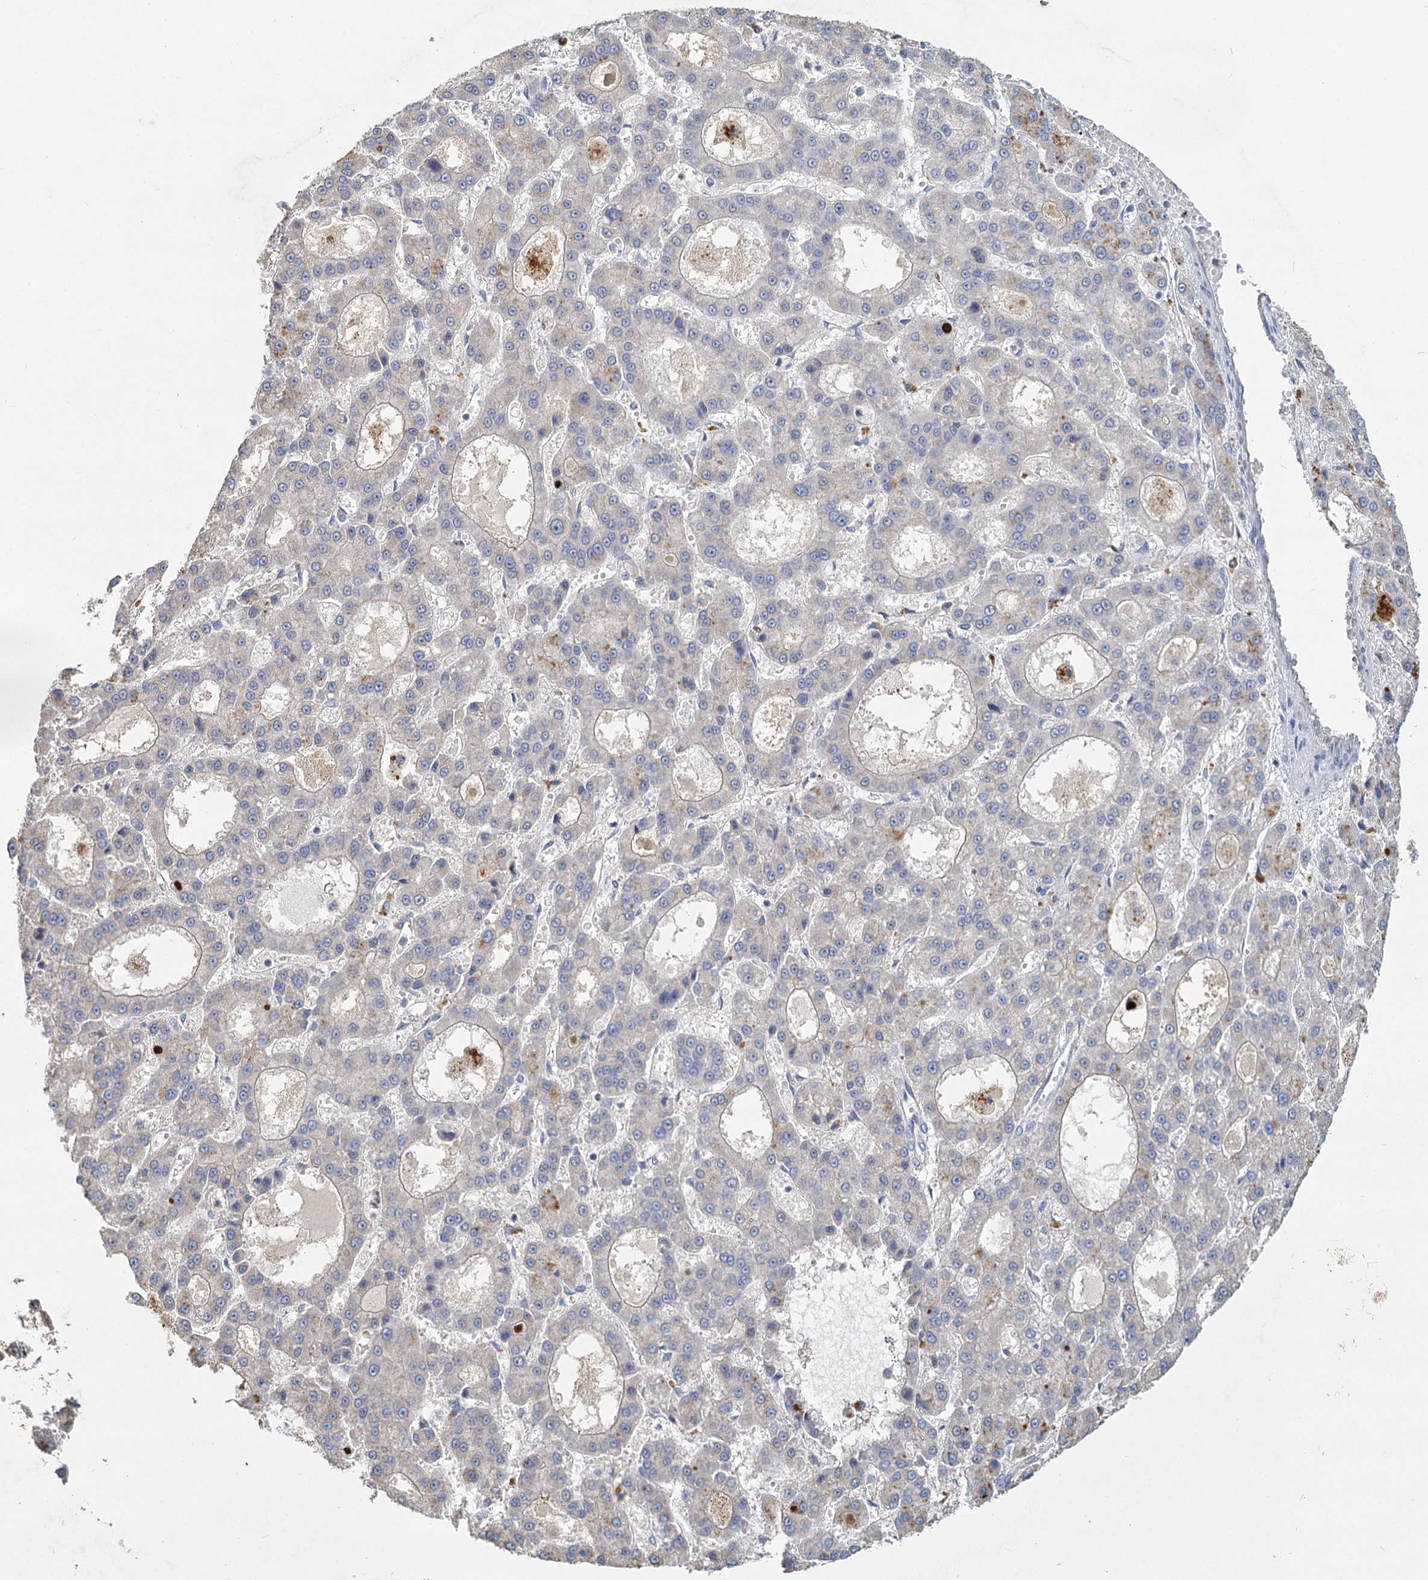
{"staining": {"intensity": "negative", "quantity": "none", "location": "none"}, "tissue": "liver cancer", "cell_type": "Tumor cells", "image_type": "cancer", "snomed": [{"axis": "morphology", "description": "Carcinoma, Hepatocellular, NOS"}, {"axis": "topography", "description": "Liver"}], "caption": "This is an IHC micrograph of human liver hepatocellular carcinoma. There is no positivity in tumor cells.", "gene": "HES2", "patient": {"sex": "male", "age": 70}}